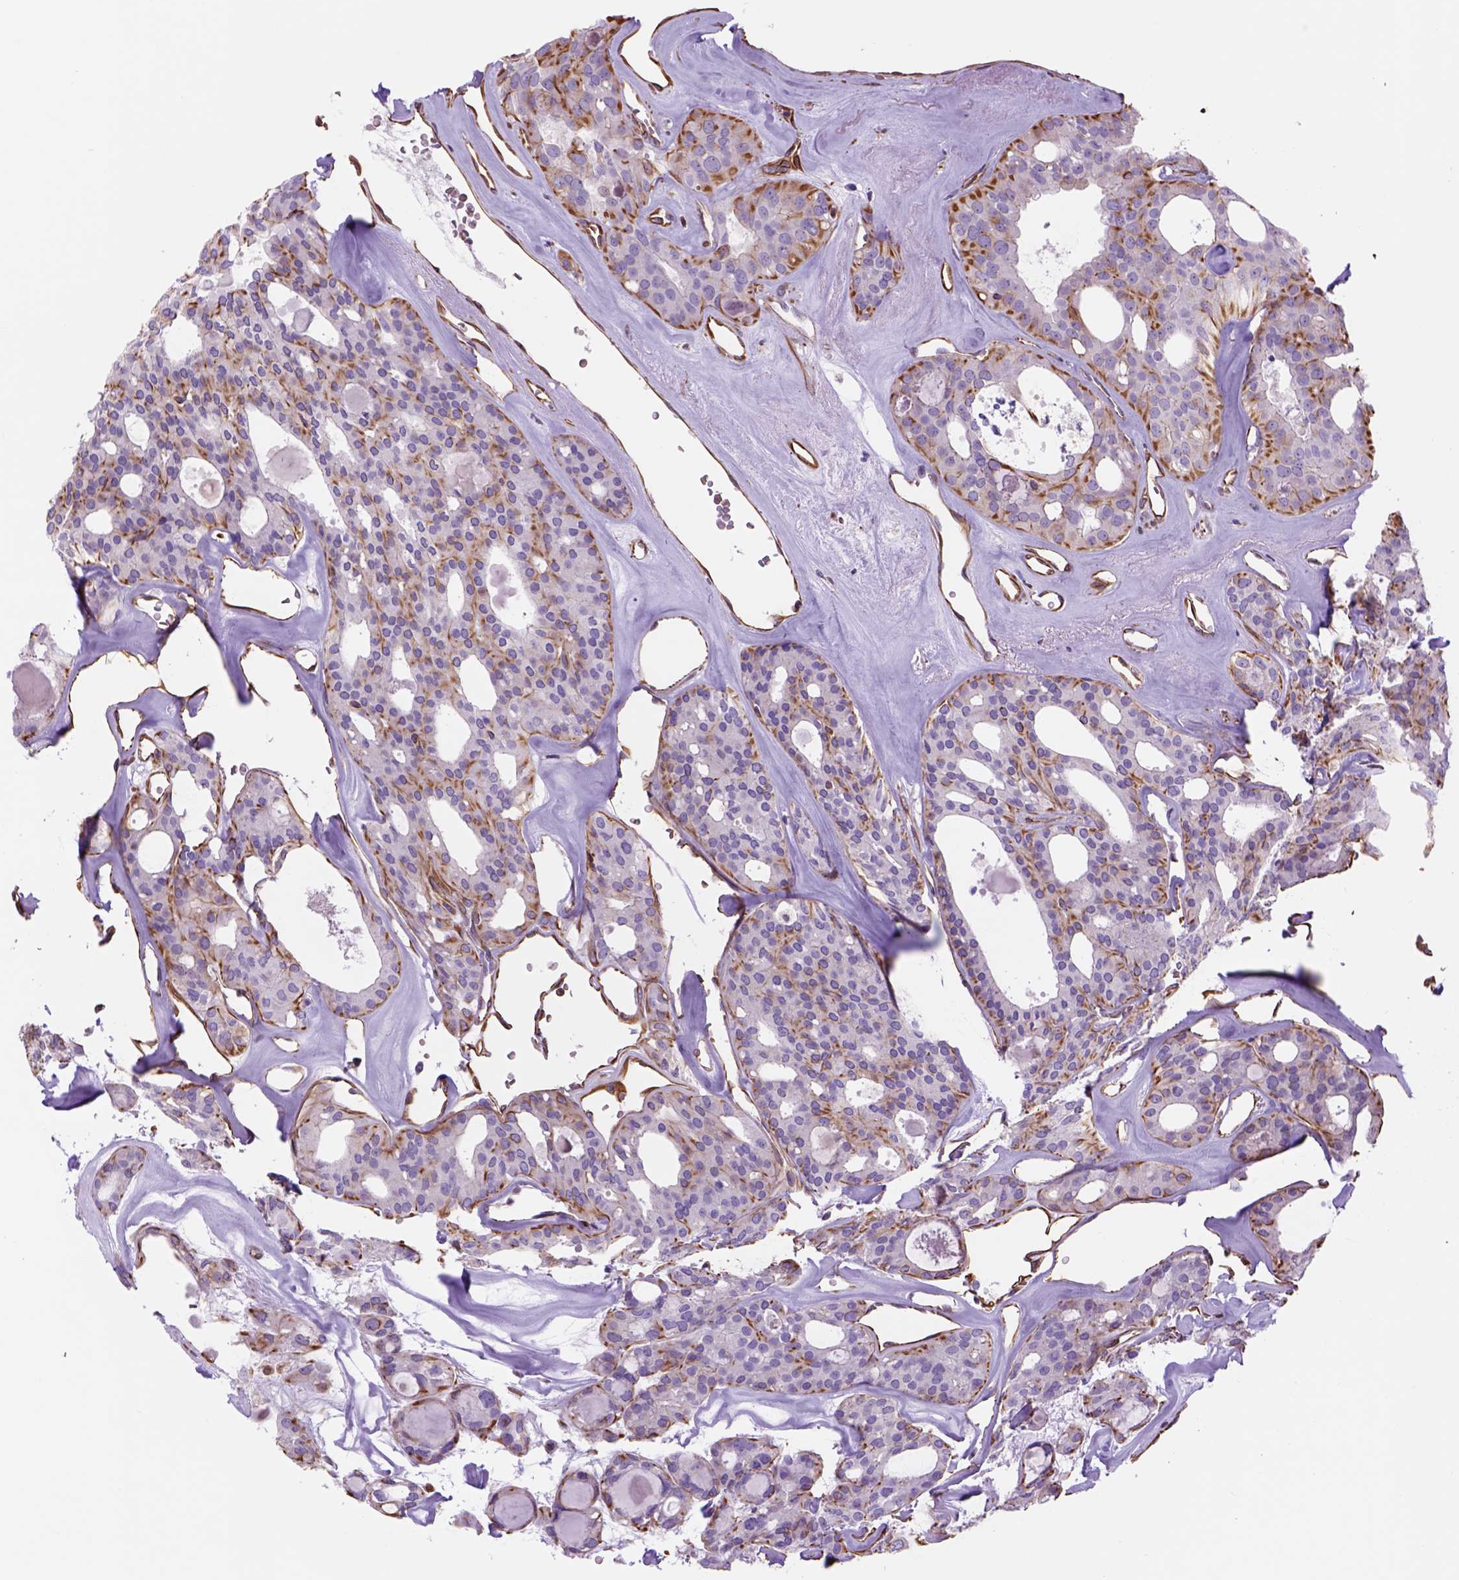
{"staining": {"intensity": "moderate", "quantity": "25%-75%", "location": "cytoplasmic/membranous"}, "tissue": "thyroid cancer", "cell_type": "Tumor cells", "image_type": "cancer", "snomed": [{"axis": "morphology", "description": "Follicular adenoma carcinoma, NOS"}, {"axis": "topography", "description": "Thyroid gland"}], "caption": "This micrograph shows immunohistochemistry (IHC) staining of thyroid cancer, with medium moderate cytoplasmic/membranous staining in approximately 25%-75% of tumor cells.", "gene": "ZZZ3", "patient": {"sex": "male", "age": 75}}